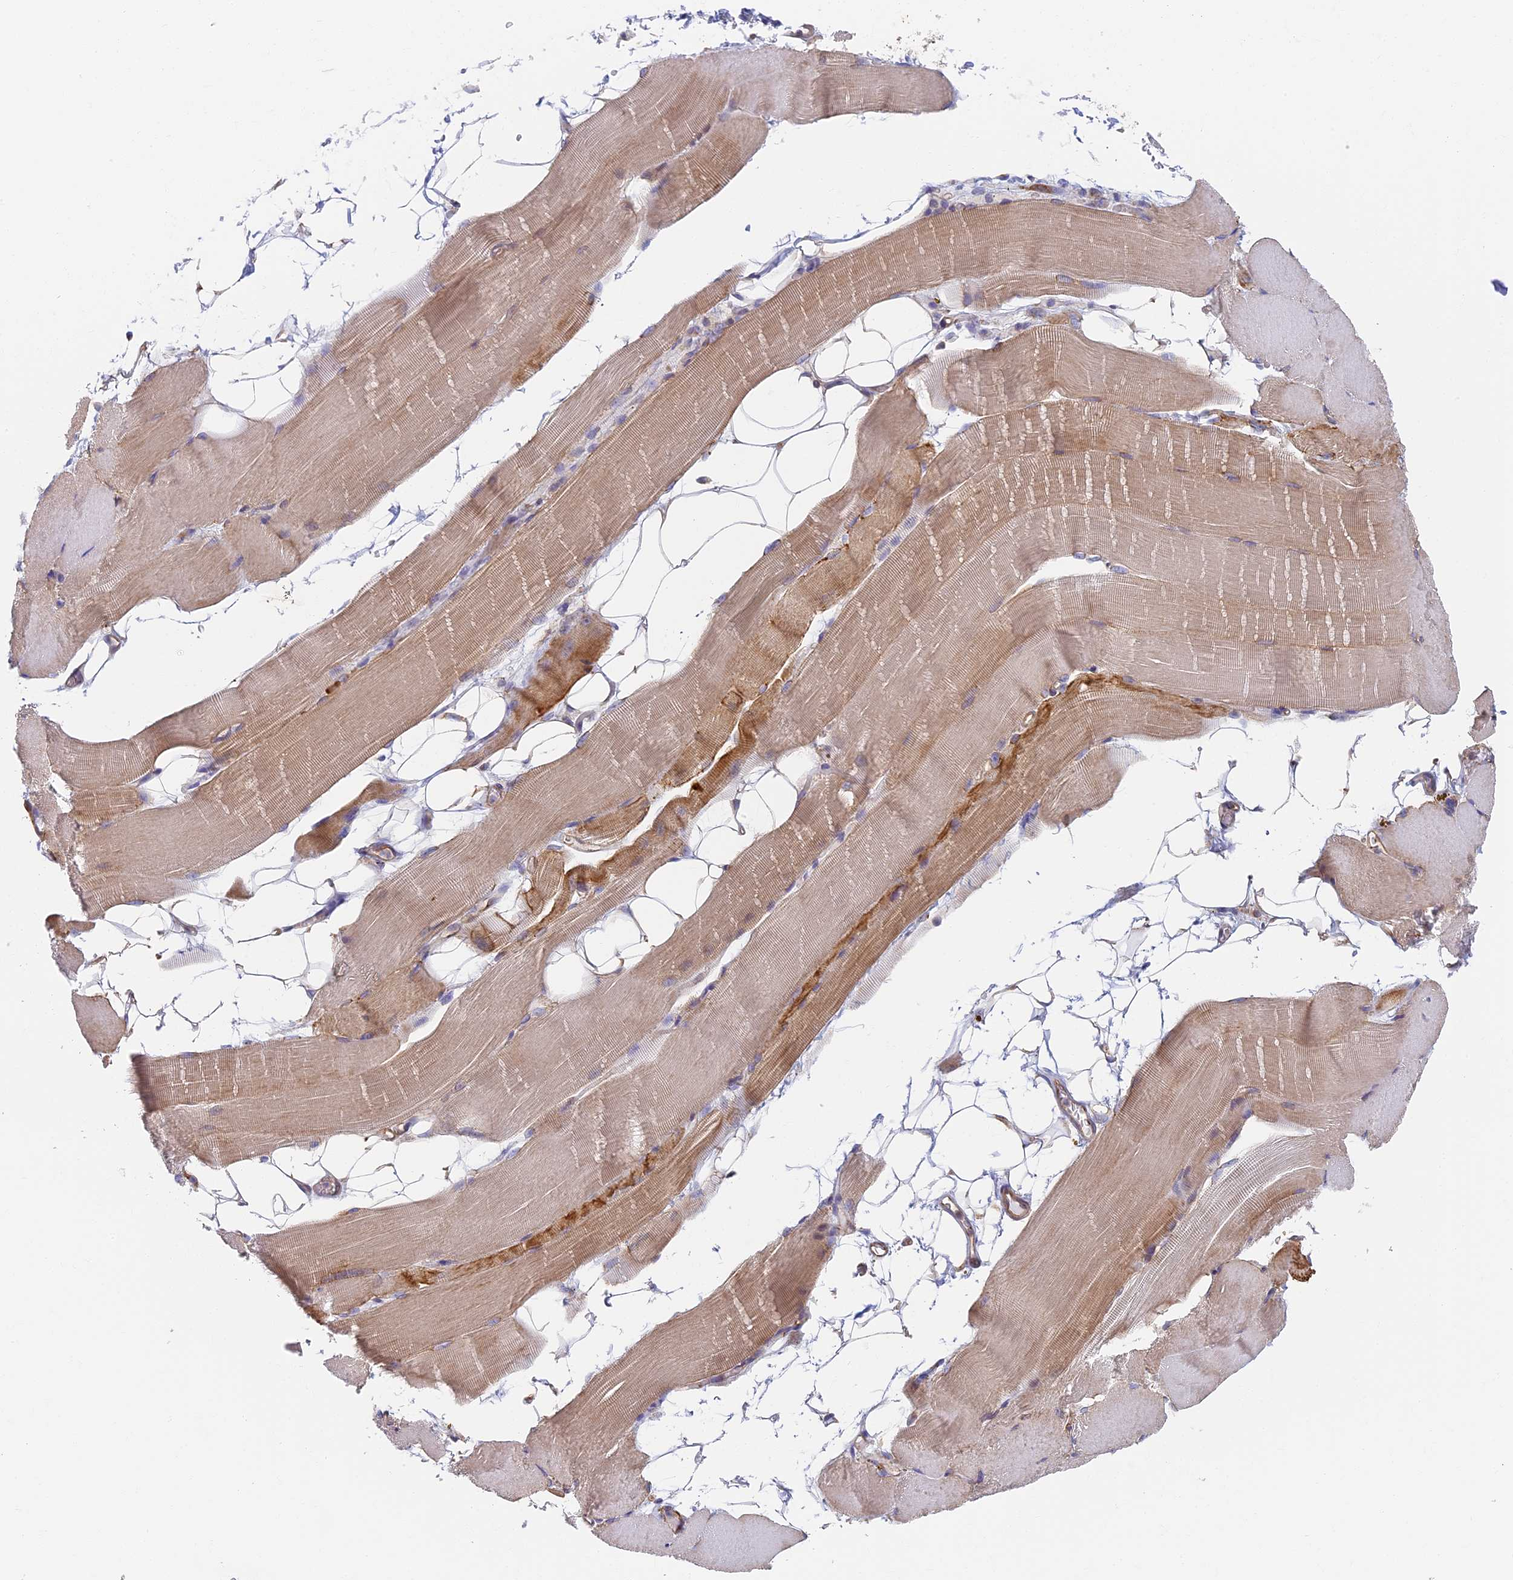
{"staining": {"intensity": "moderate", "quantity": ">75%", "location": "cytoplasmic/membranous"}, "tissue": "skeletal muscle", "cell_type": "Myocytes", "image_type": "normal", "snomed": [{"axis": "morphology", "description": "Normal tissue, NOS"}, {"axis": "topography", "description": "Skeletal muscle"}, {"axis": "topography", "description": "Parathyroid gland"}], "caption": "The micrograph demonstrates staining of benign skeletal muscle, revealing moderate cytoplasmic/membranous protein positivity (brown color) within myocytes. The protein is shown in brown color, while the nuclei are stained blue.", "gene": "DDA1", "patient": {"sex": "female", "age": 37}}